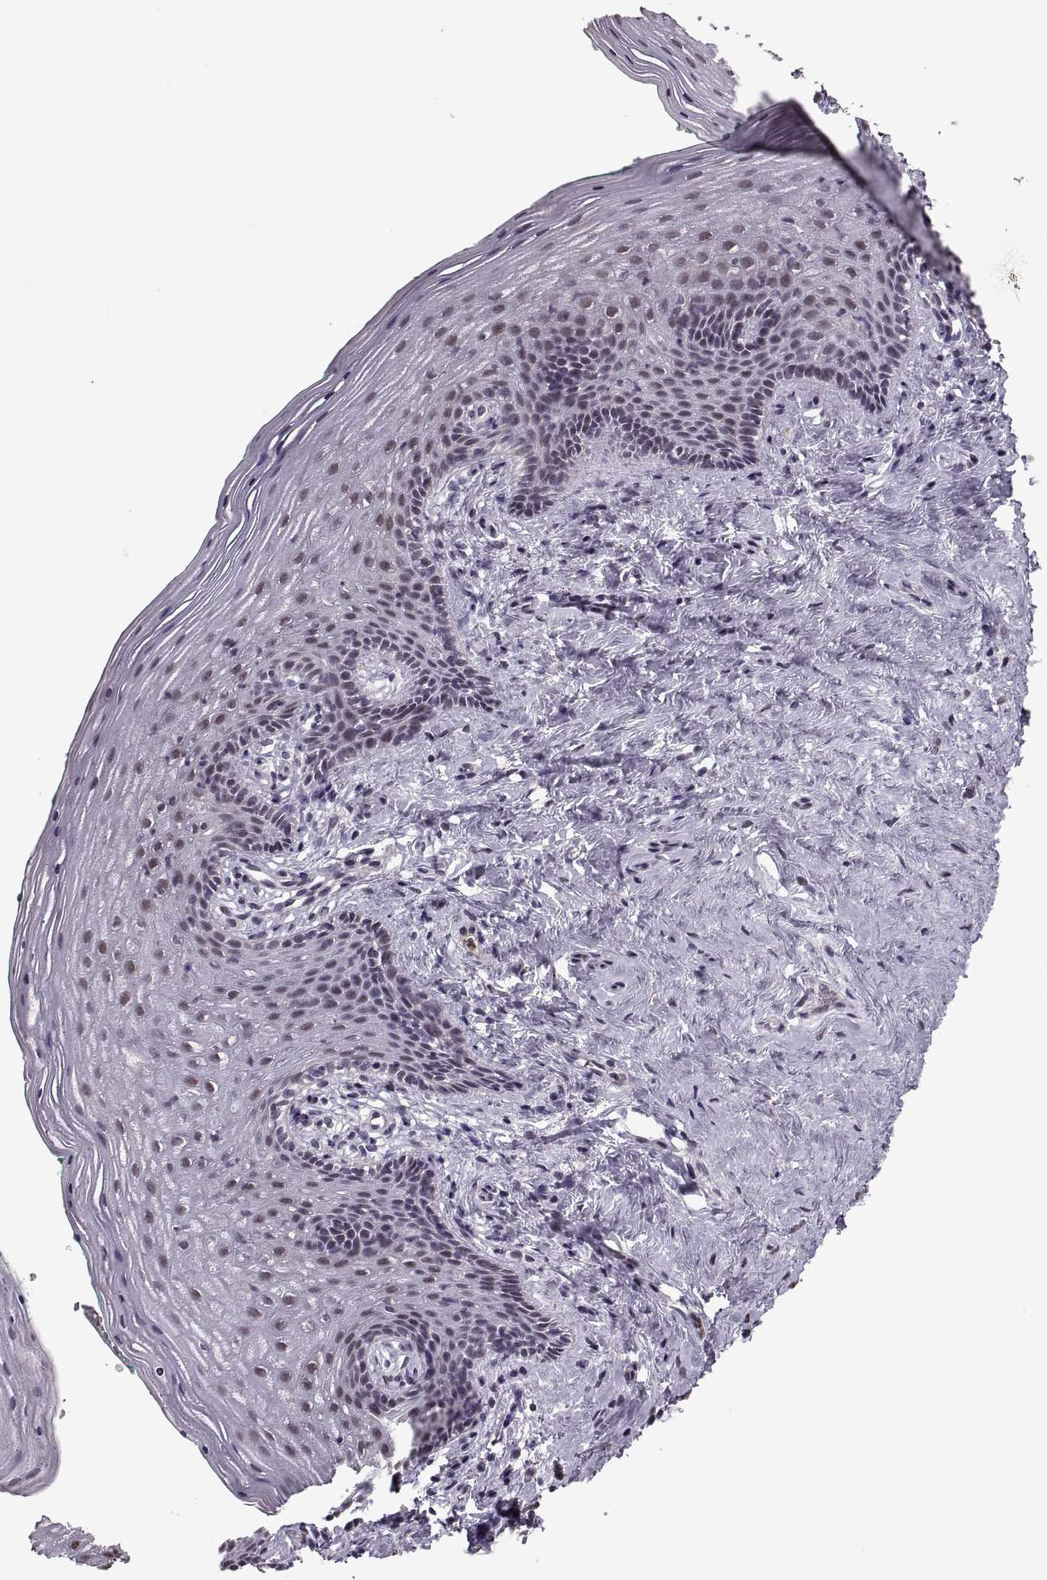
{"staining": {"intensity": "negative", "quantity": "none", "location": "none"}, "tissue": "vagina", "cell_type": "Squamous epithelial cells", "image_type": "normal", "snomed": [{"axis": "morphology", "description": "Normal tissue, NOS"}, {"axis": "topography", "description": "Vagina"}], "caption": "High magnification brightfield microscopy of normal vagina stained with DAB (3,3'-diaminobenzidine) (brown) and counterstained with hematoxylin (blue): squamous epithelial cells show no significant expression.", "gene": "PALS1", "patient": {"sex": "female", "age": 45}}